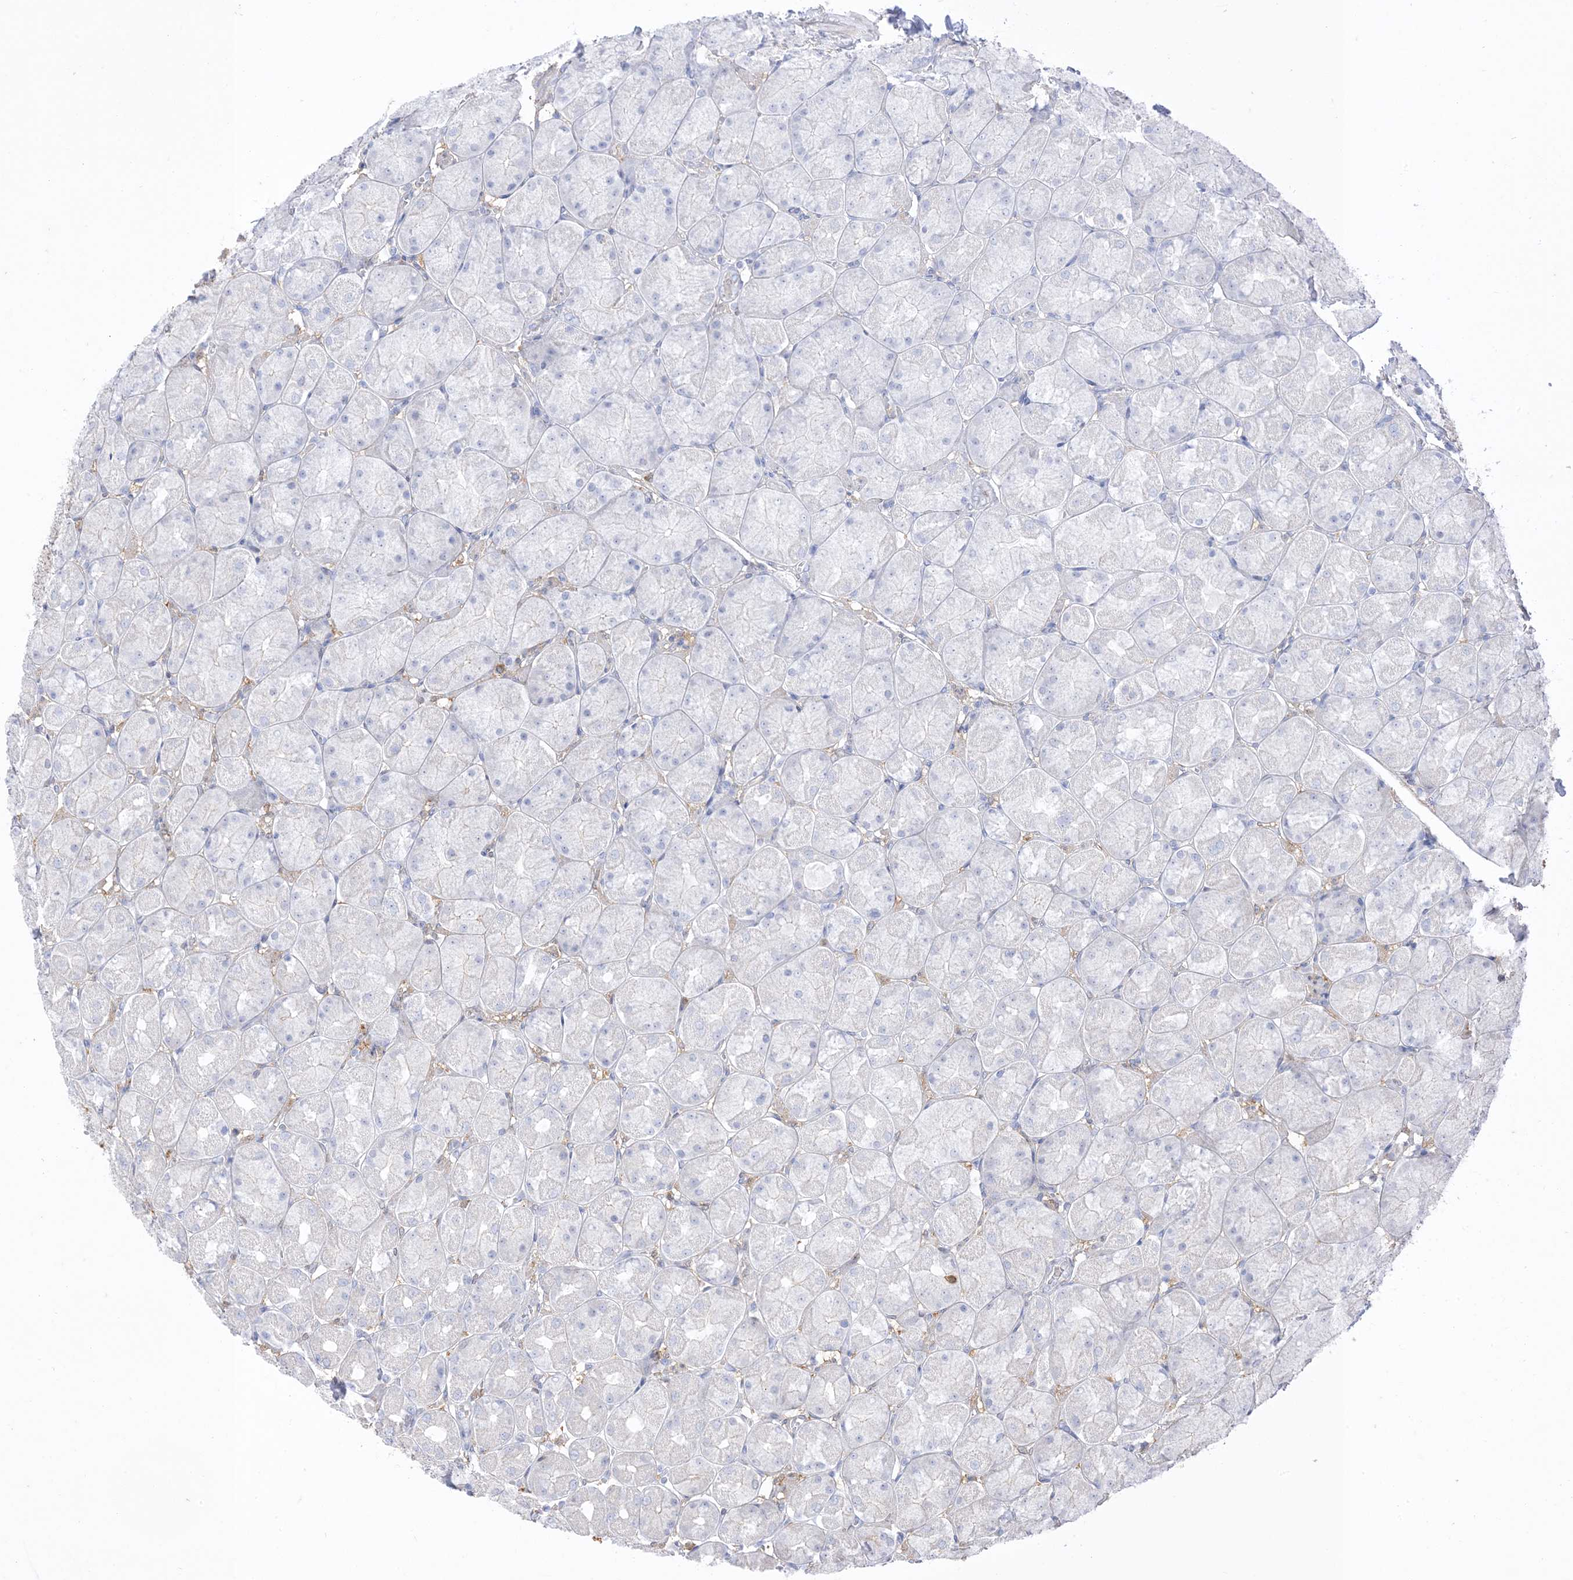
{"staining": {"intensity": "moderate", "quantity": "<25%", "location": "cytoplasmic/membranous"}, "tissue": "stomach", "cell_type": "Glandular cells", "image_type": "normal", "snomed": [{"axis": "morphology", "description": "Normal tissue, NOS"}, {"axis": "topography", "description": "Stomach, upper"}], "caption": "A photomicrograph showing moderate cytoplasmic/membranous expression in about <25% of glandular cells in normal stomach, as visualized by brown immunohistochemical staining.", "gene": "GSN", "patient": {"sex": "female", "age": 56}}